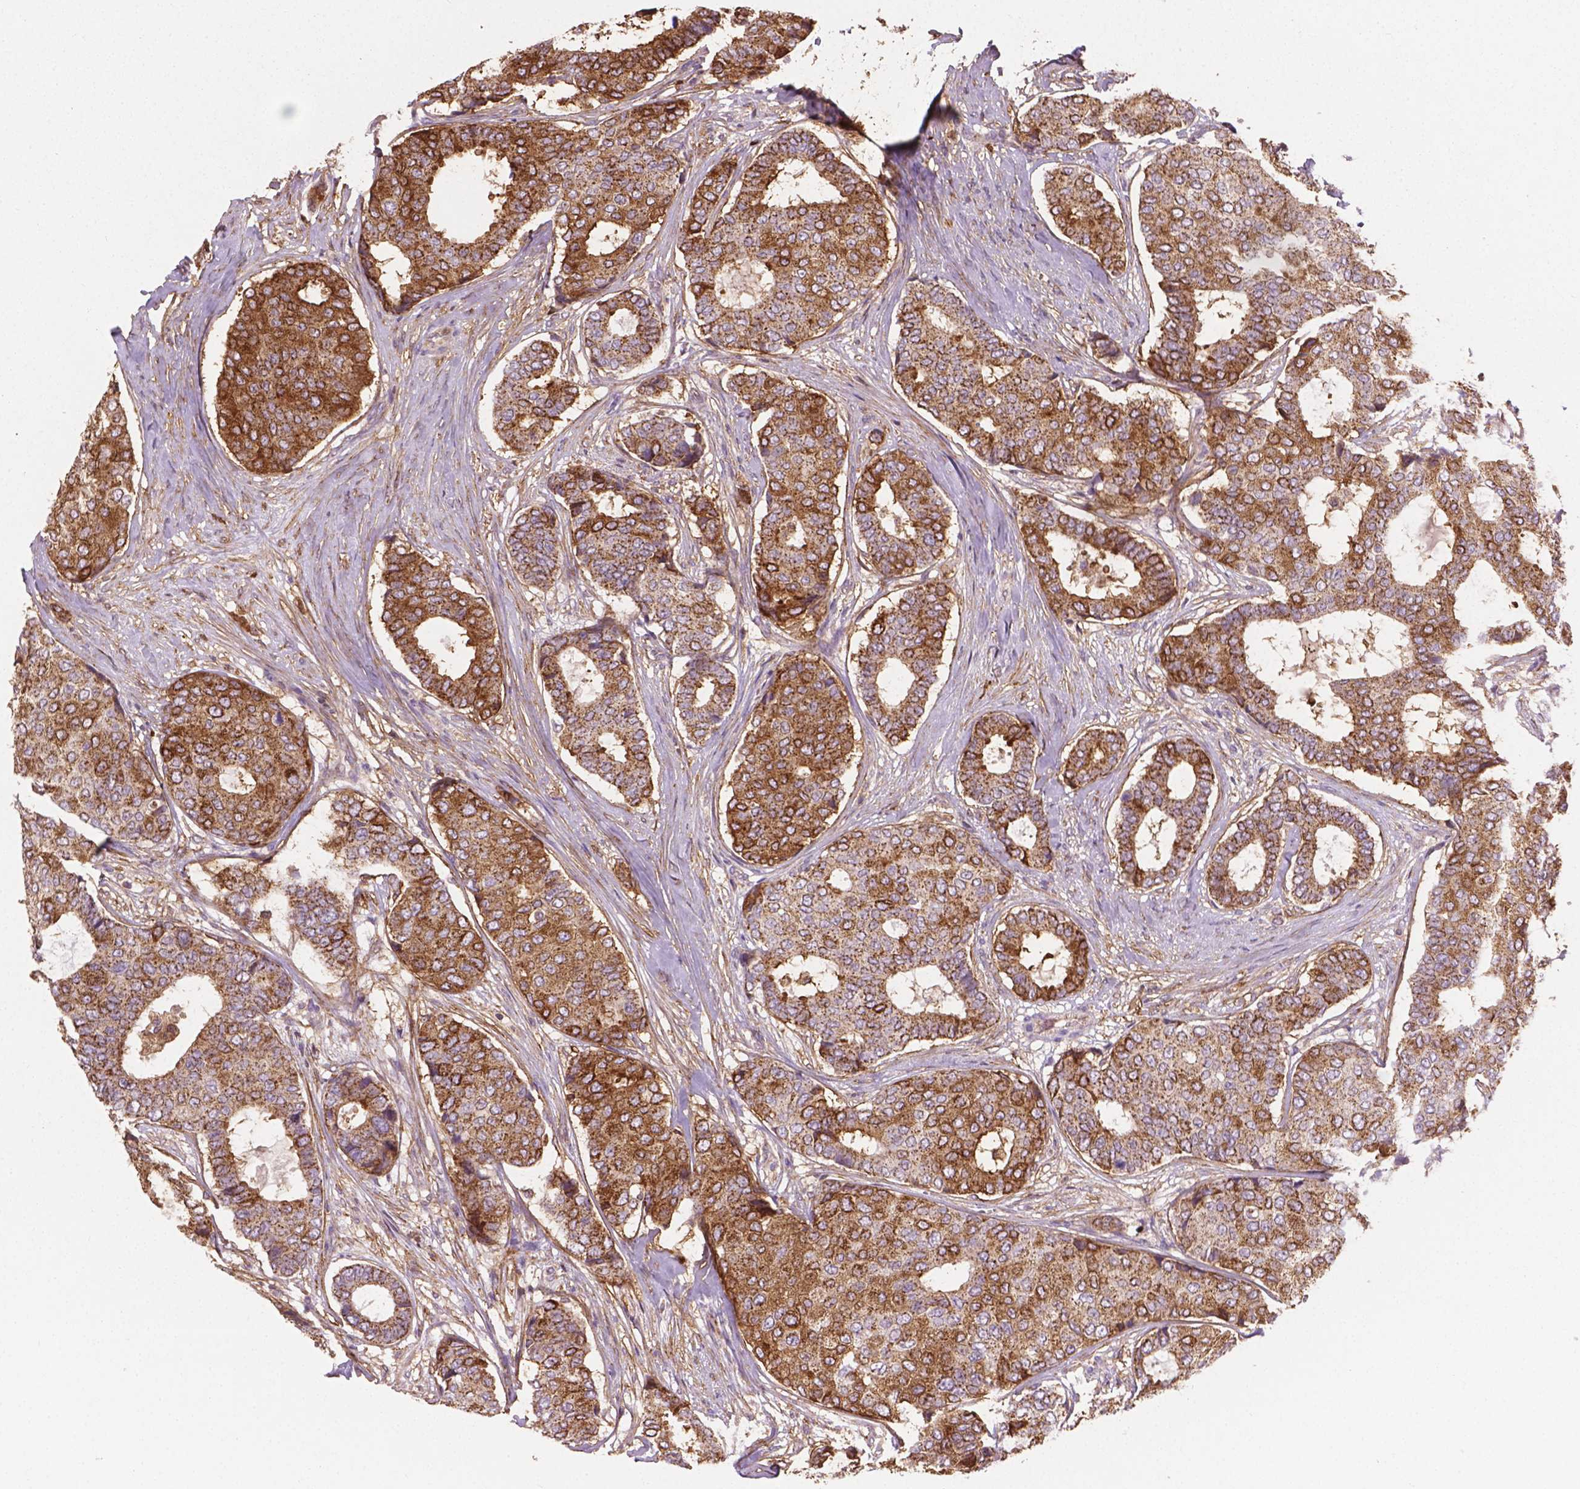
{"staining": {"intensity": "moderate", "quantity": ">75%", "location": "cytoplasmic/membranous"}, "tissue": "breast cancer", "cell_type": "Tumor cells", "image_type": "cancer", "snomed": [{"axis": "morphology", "description": "Duct carcinoma"}, {"axis": "topography", "description": "Breast"}], "caption": "Immunohistochemistry (IHC) histopathology image of neoplastic tissue: human breast cancer (intraductal carcinoma) stained using immunohistochemistry (IHC) reveals medium levels of moderate protein expression localized specifically in the cytoplasmic/membranous of tumor cells, appearing as a cytoplasmic/membranous brown color.", "gene": "TCAF1", "patient": {"sex": "female", "age": 75}}